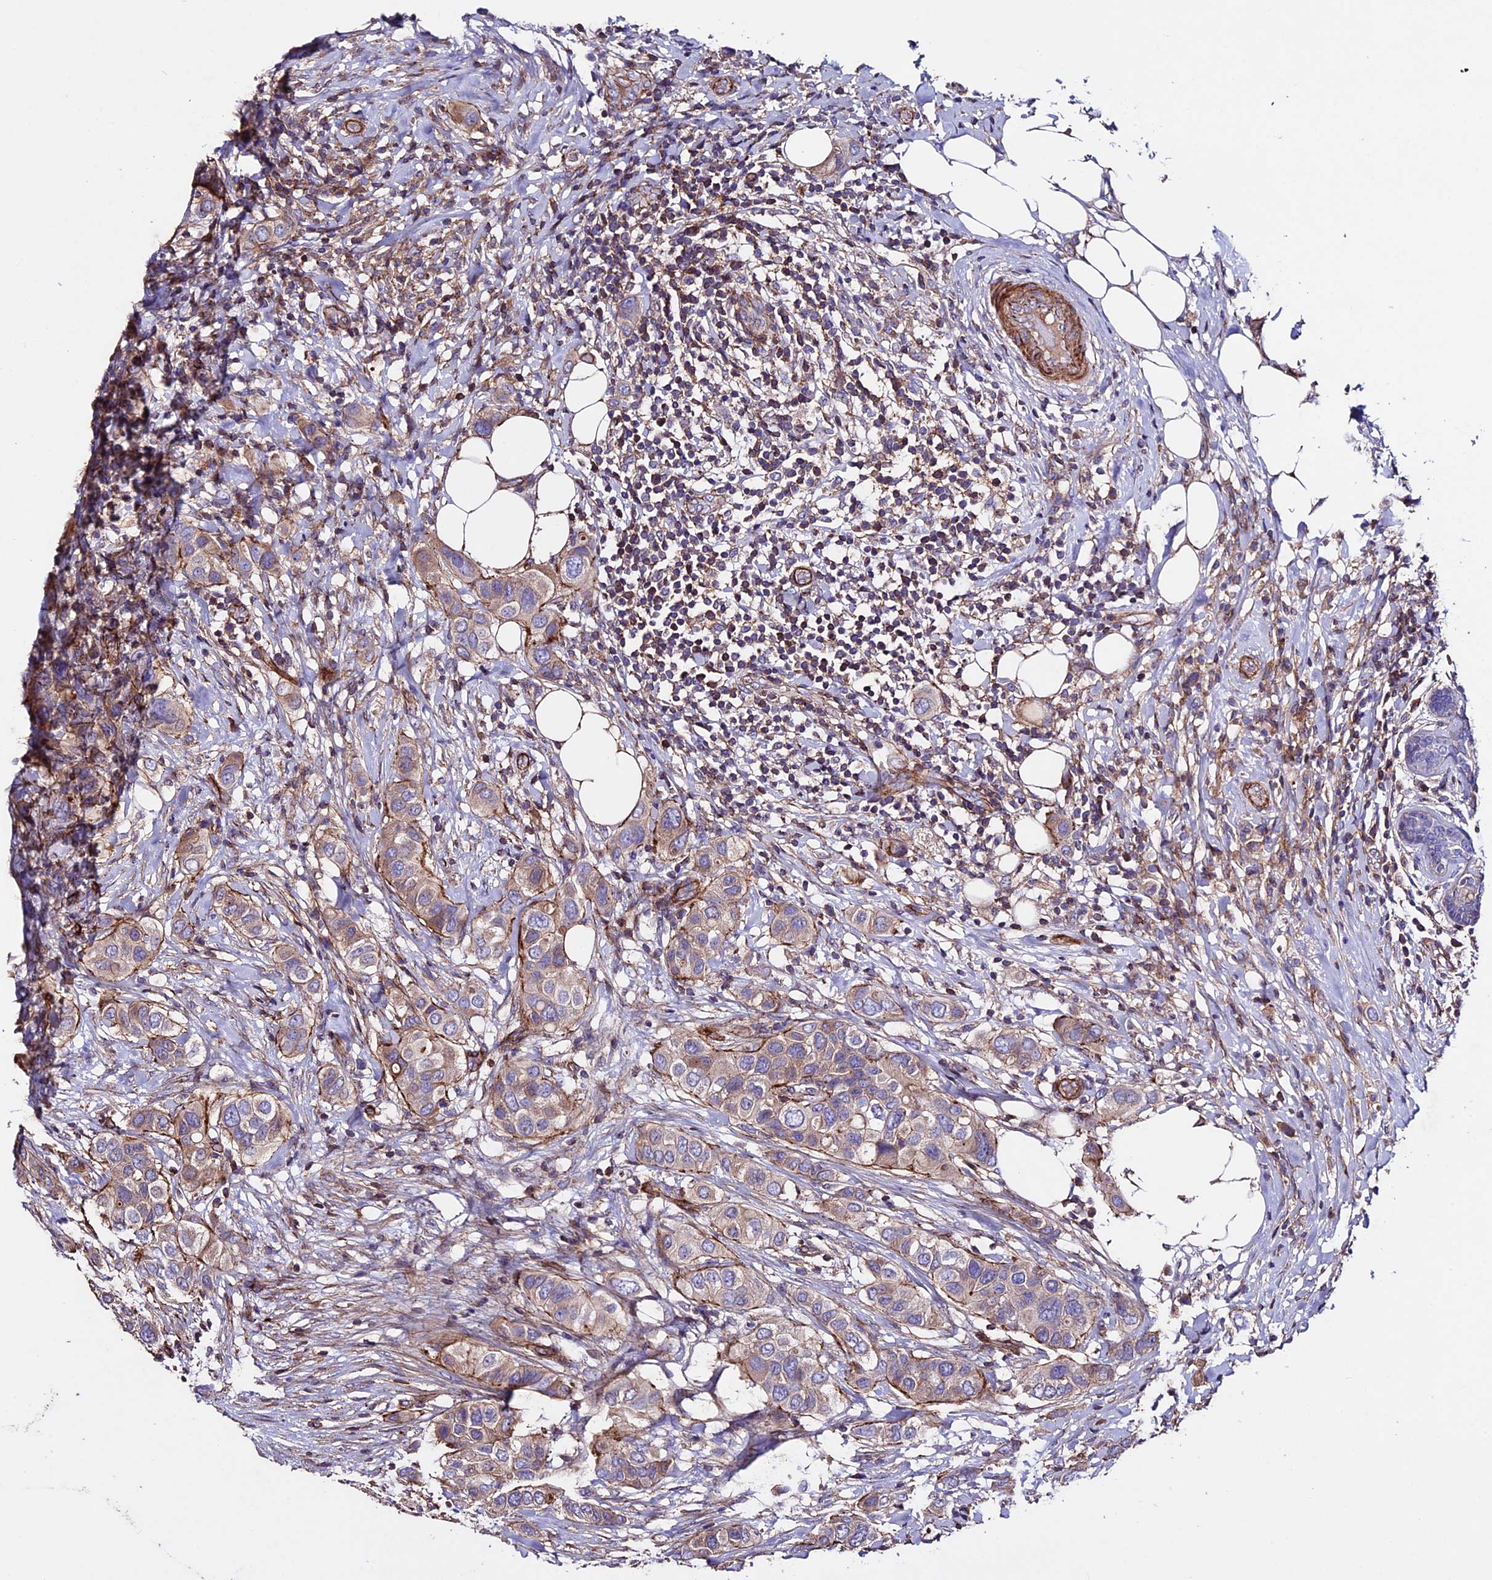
{"staining": {"intensity": "weak", "quantity": ">75%", "location": "cytoplasmic/membranous"}, "tissue": "breast cancer", "cell_type": "Tumor cells", "image_type": "cancer", "snomed": [{"axis": "morphology", "description": "Lobular carcinoma"}, {"axis": "topography", "description": "Breast"}], "caption": "Immunohistochemical staining of human breast cancer (lobular carcinoma) reveals low levels of weak cytoplasmic/membranous staining in approximately >75% of tumor cells.", "gene": "EVA1B", "patient": {"sex": "female", "age": 51}}